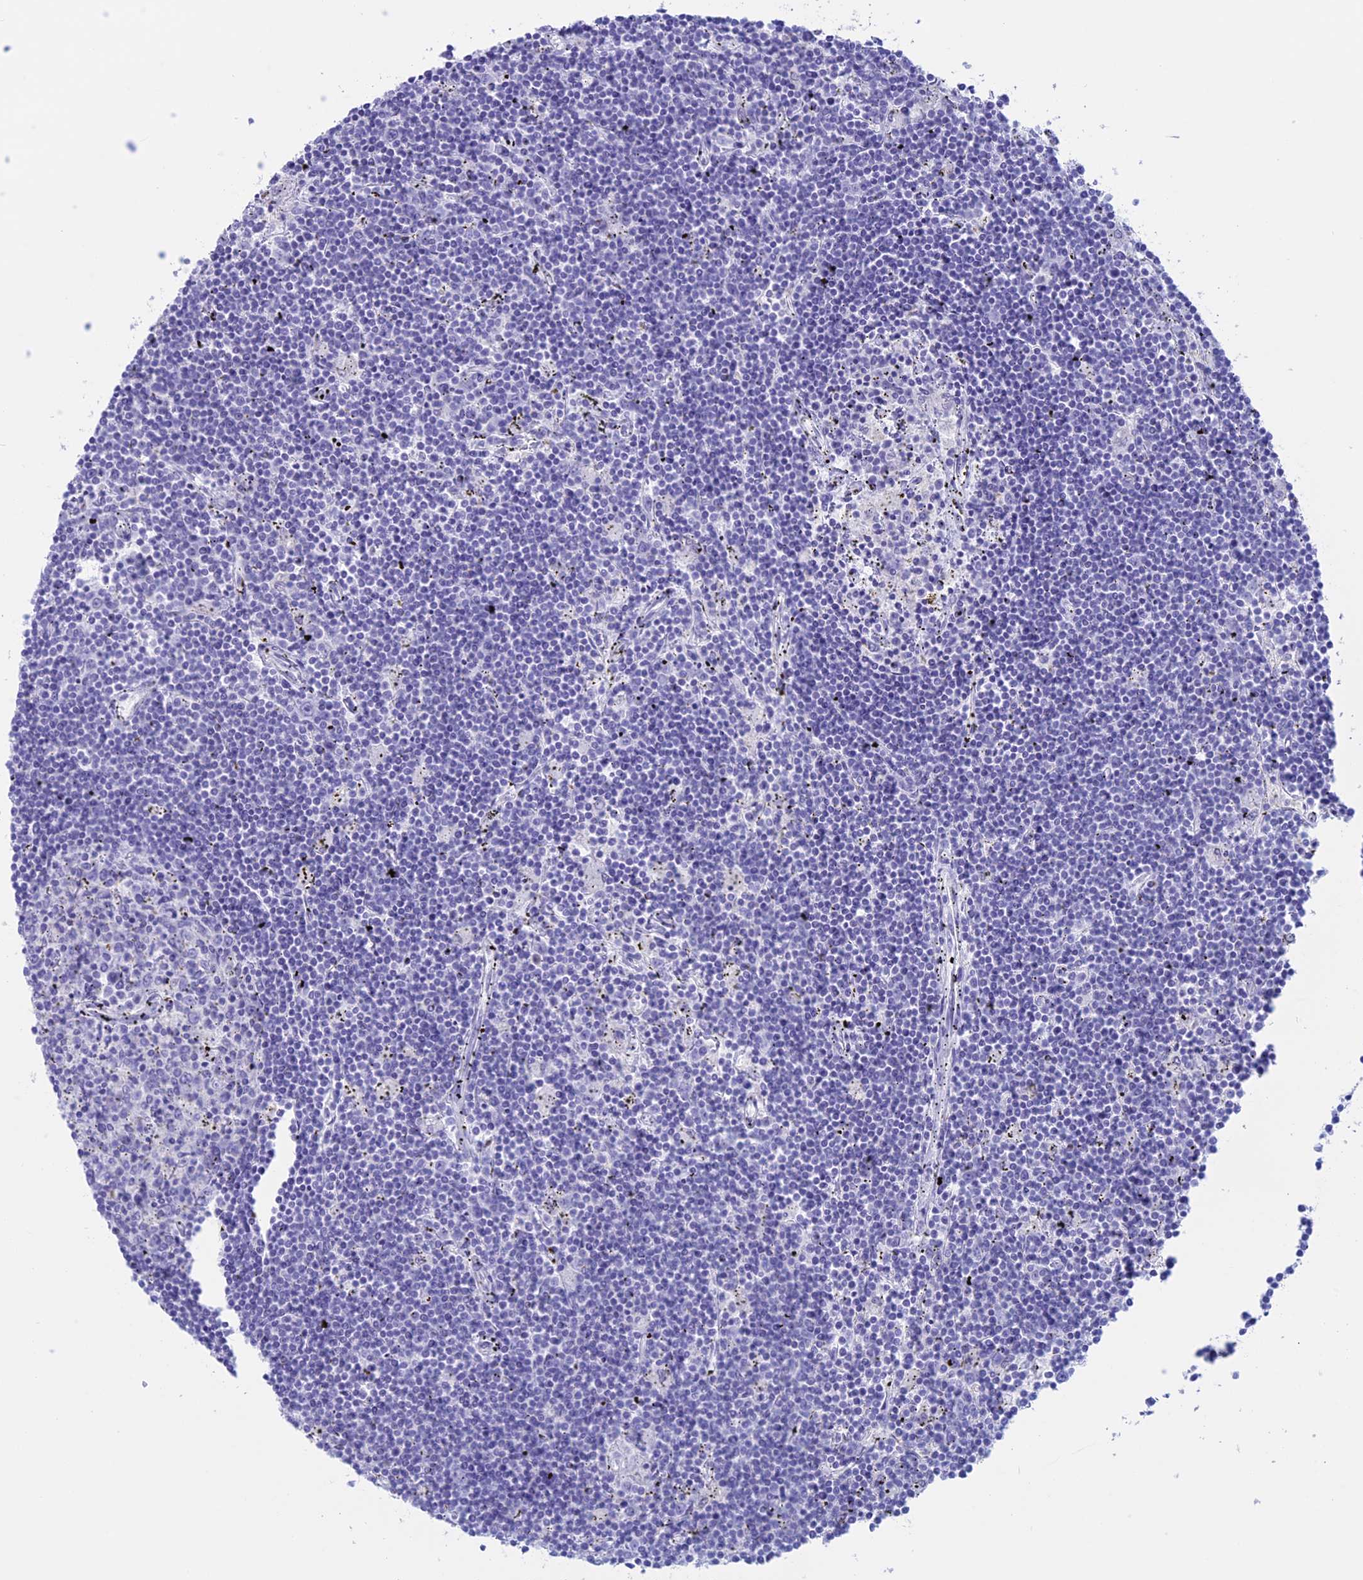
{"staining": {"intensity": "negative", "quantity": "none", "location": "none"}, "tissue": "lymphoma", "cell_type": "Tumor cells", "image_type": "cancer", "snomed": [{"axis": "morphology", "description": "Malignant lymphoma, non-Hodgkin's type, Low grade"}, {"axis": "topography", "description": "Spleen"}], "caption": "Tumor cells are negative for protein expression in human lymphoma.", "gene": "RP1", "patient": {"sex": "male", "age": 76}}